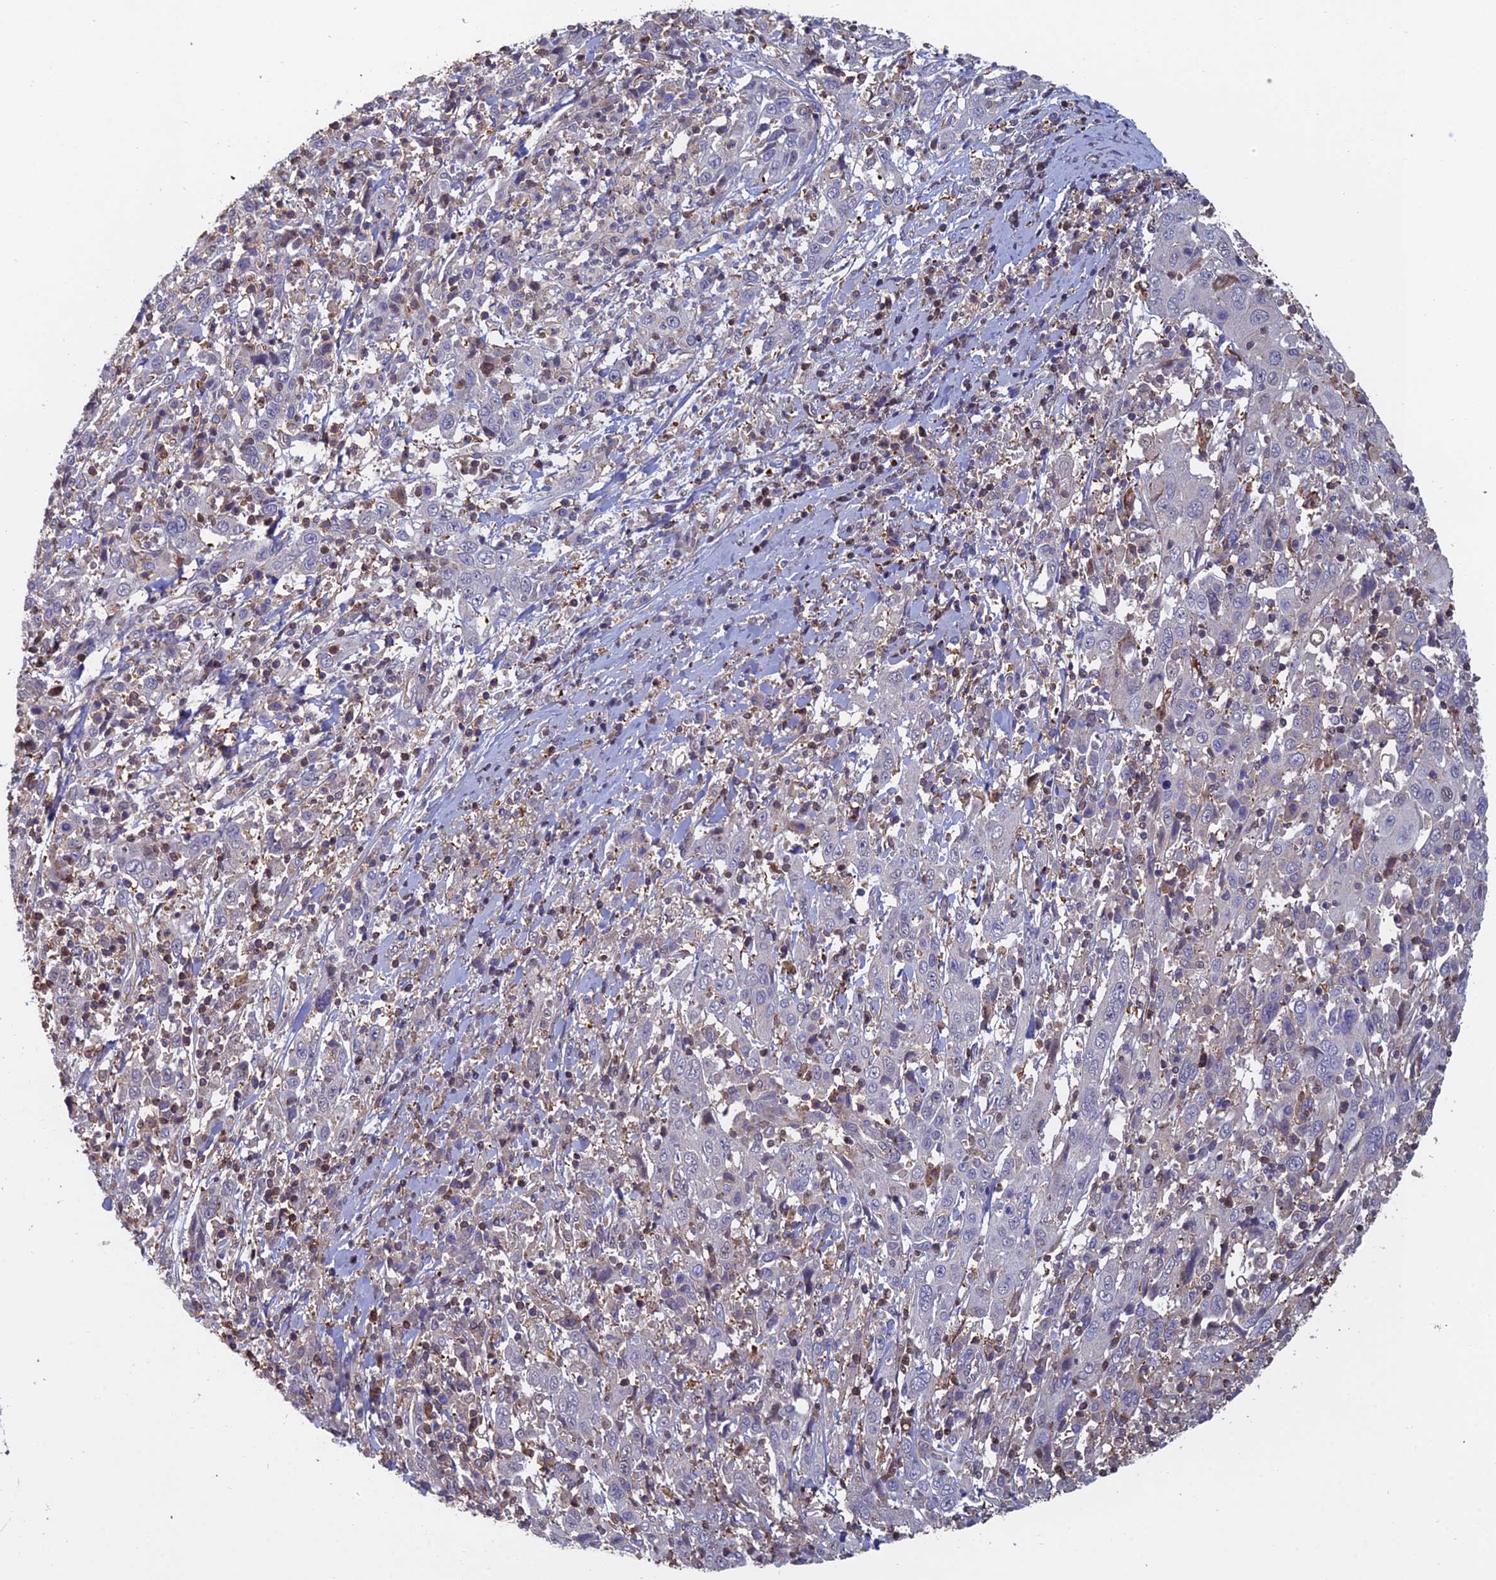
{"staining": {"intensity": "negative", "quantity": "none", "location": "none"}, "tissue": "cervical cancer", "cell_type": "Tumor cells", "image_type": "cancer", "snomed": [{"axis": "morphology", "description": "Squamous cell carcinoma, NOS"}, {"axis": "topography", "description": "Cervix"}], "caption": "A high-resolution image shows immunohistochemistry staining of cervical squamous cell carcinoma, which exhibits no significant positivity in tumor cells. The staining is performed using DAB brown chromogen with nuclei counter-stained in using hematoxylin.", "gene": "C15orf62", "patient": {"sex": "female", "age": 46}}